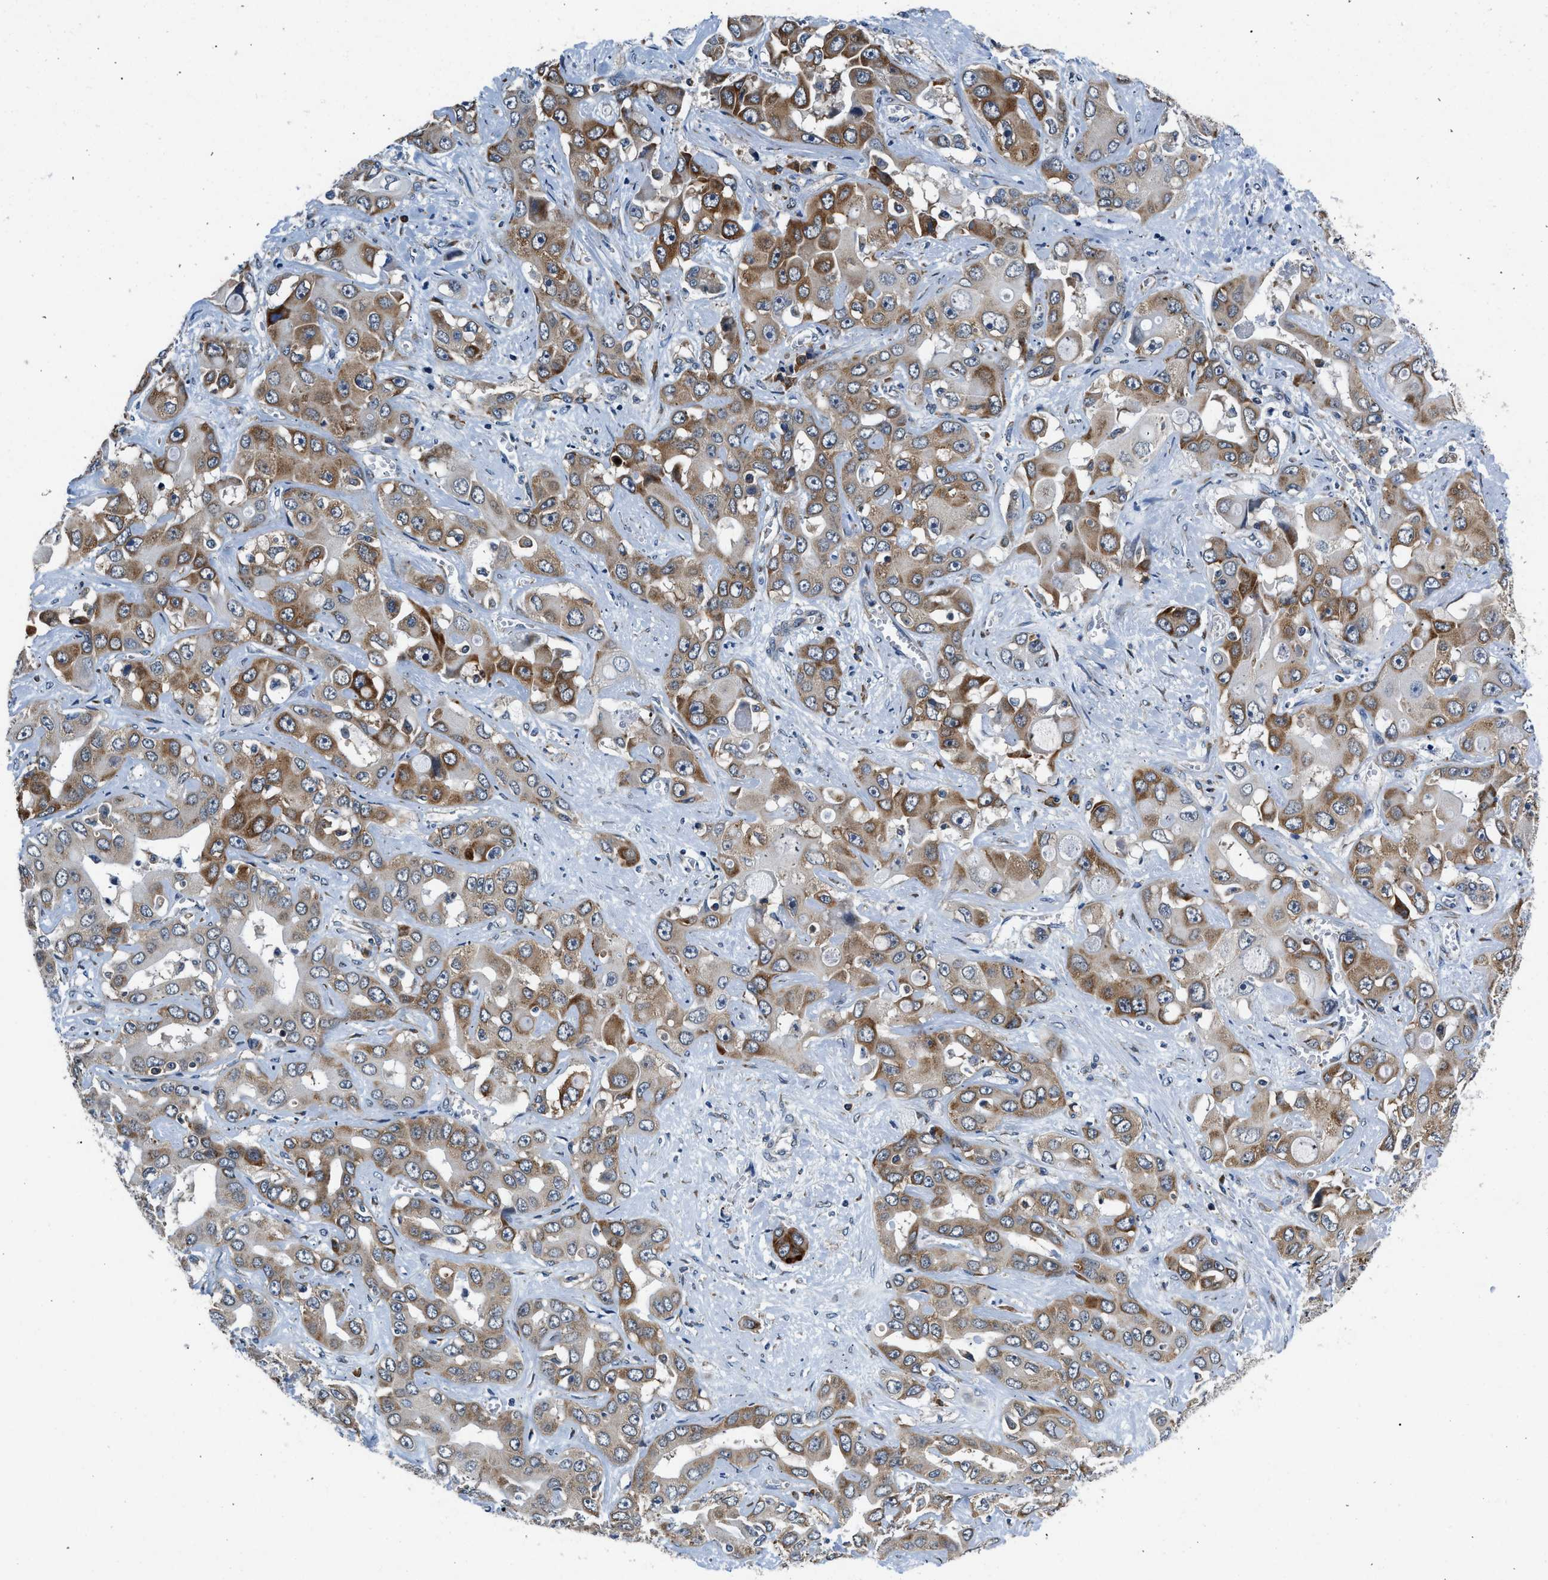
{"staining": {"intensity": "moderate", "quantity": ">75%", "location": "cytoplasmic/membranous"}, "tissue": "liver cancer", "cell_type": "Tumor cells", "image_type": "cancer", "snomed": [{"axis": "morphology", "description": "Cholangiocarcinoma"}, {"axis": "topography", "description": "Liver"}], "caption": "A photomicrograph of human liver cholangiocarcinoma stained for a protein demonstrates moderate cytoplasmic/membranous brown staining in tumor cells.", "gene": "PA2G4", "patient": {"sex": "female", "age": 52}}